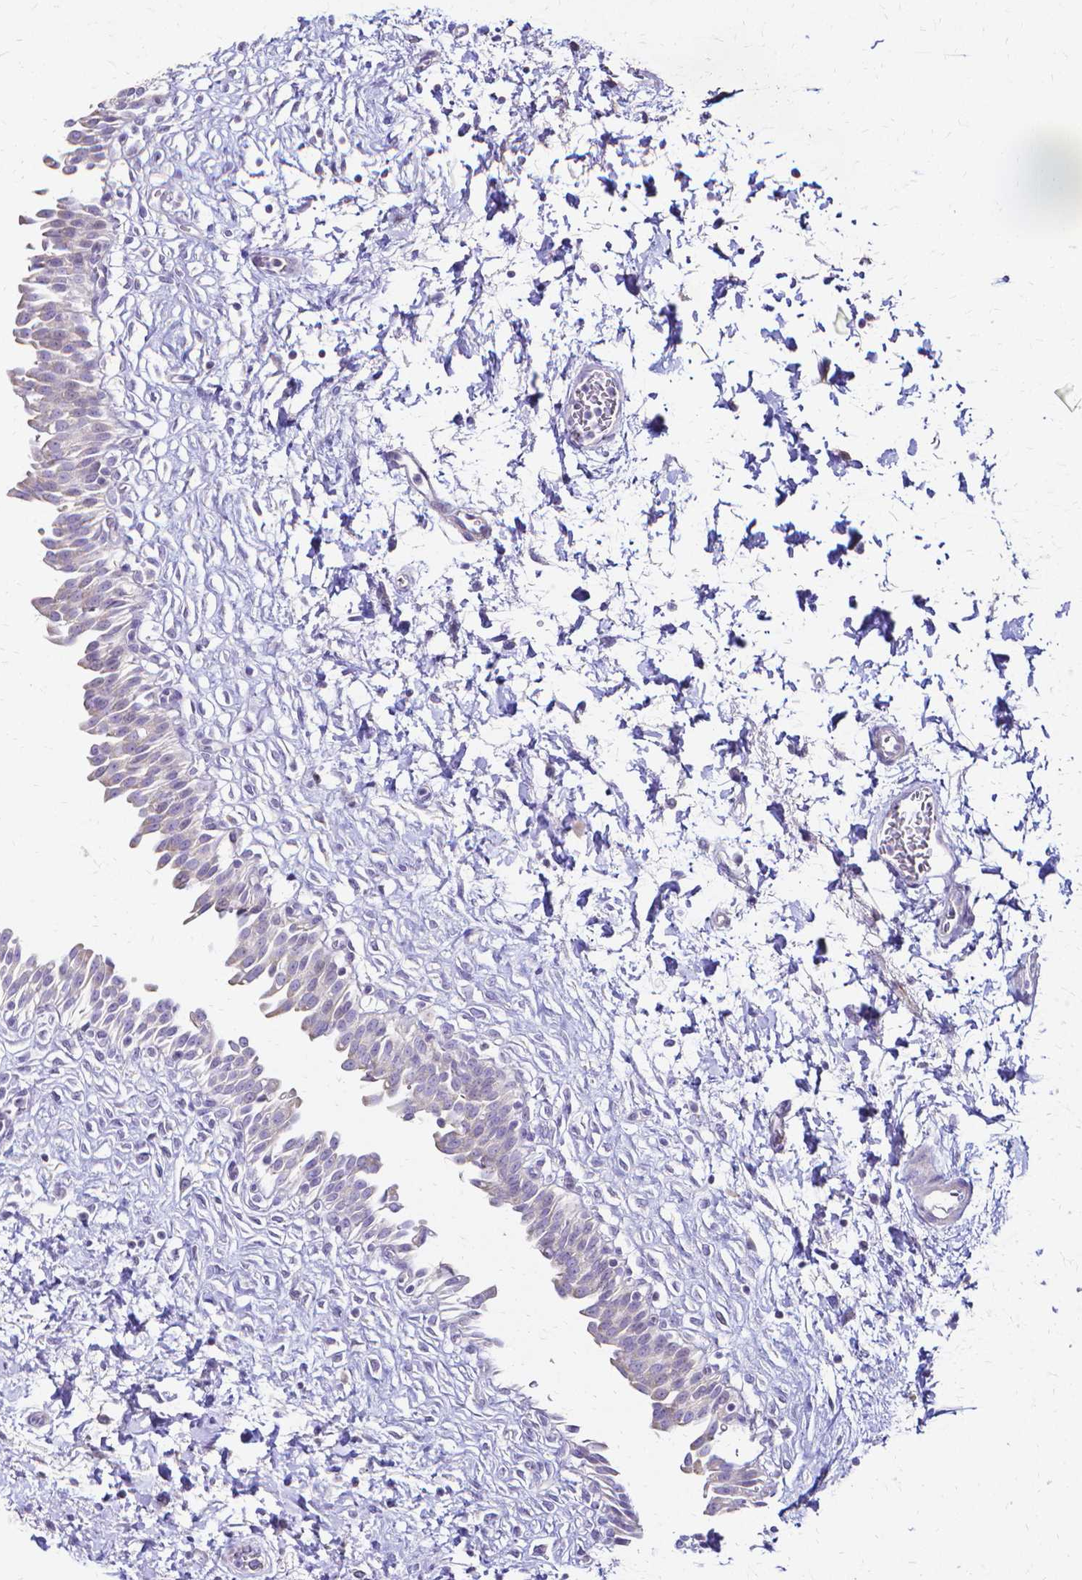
{"staining": {"intensity": "negative", "quantity": "none", "location": "none"}, "tissue": "urinary bladder", "cell_type": "Urothelial cells", "image_type": "normal", "snomed": [{"axis": "morphology", "description": "Normal tissue, NOS"}, {"axis": "topography", "description": "Urinary bladder"}], "caption": "Protein analysis of normal urinary bladder shows no significant expression in urothelial cells.", "gene": "CCNB1", "patient": {"sex": "male", "age": 37}}